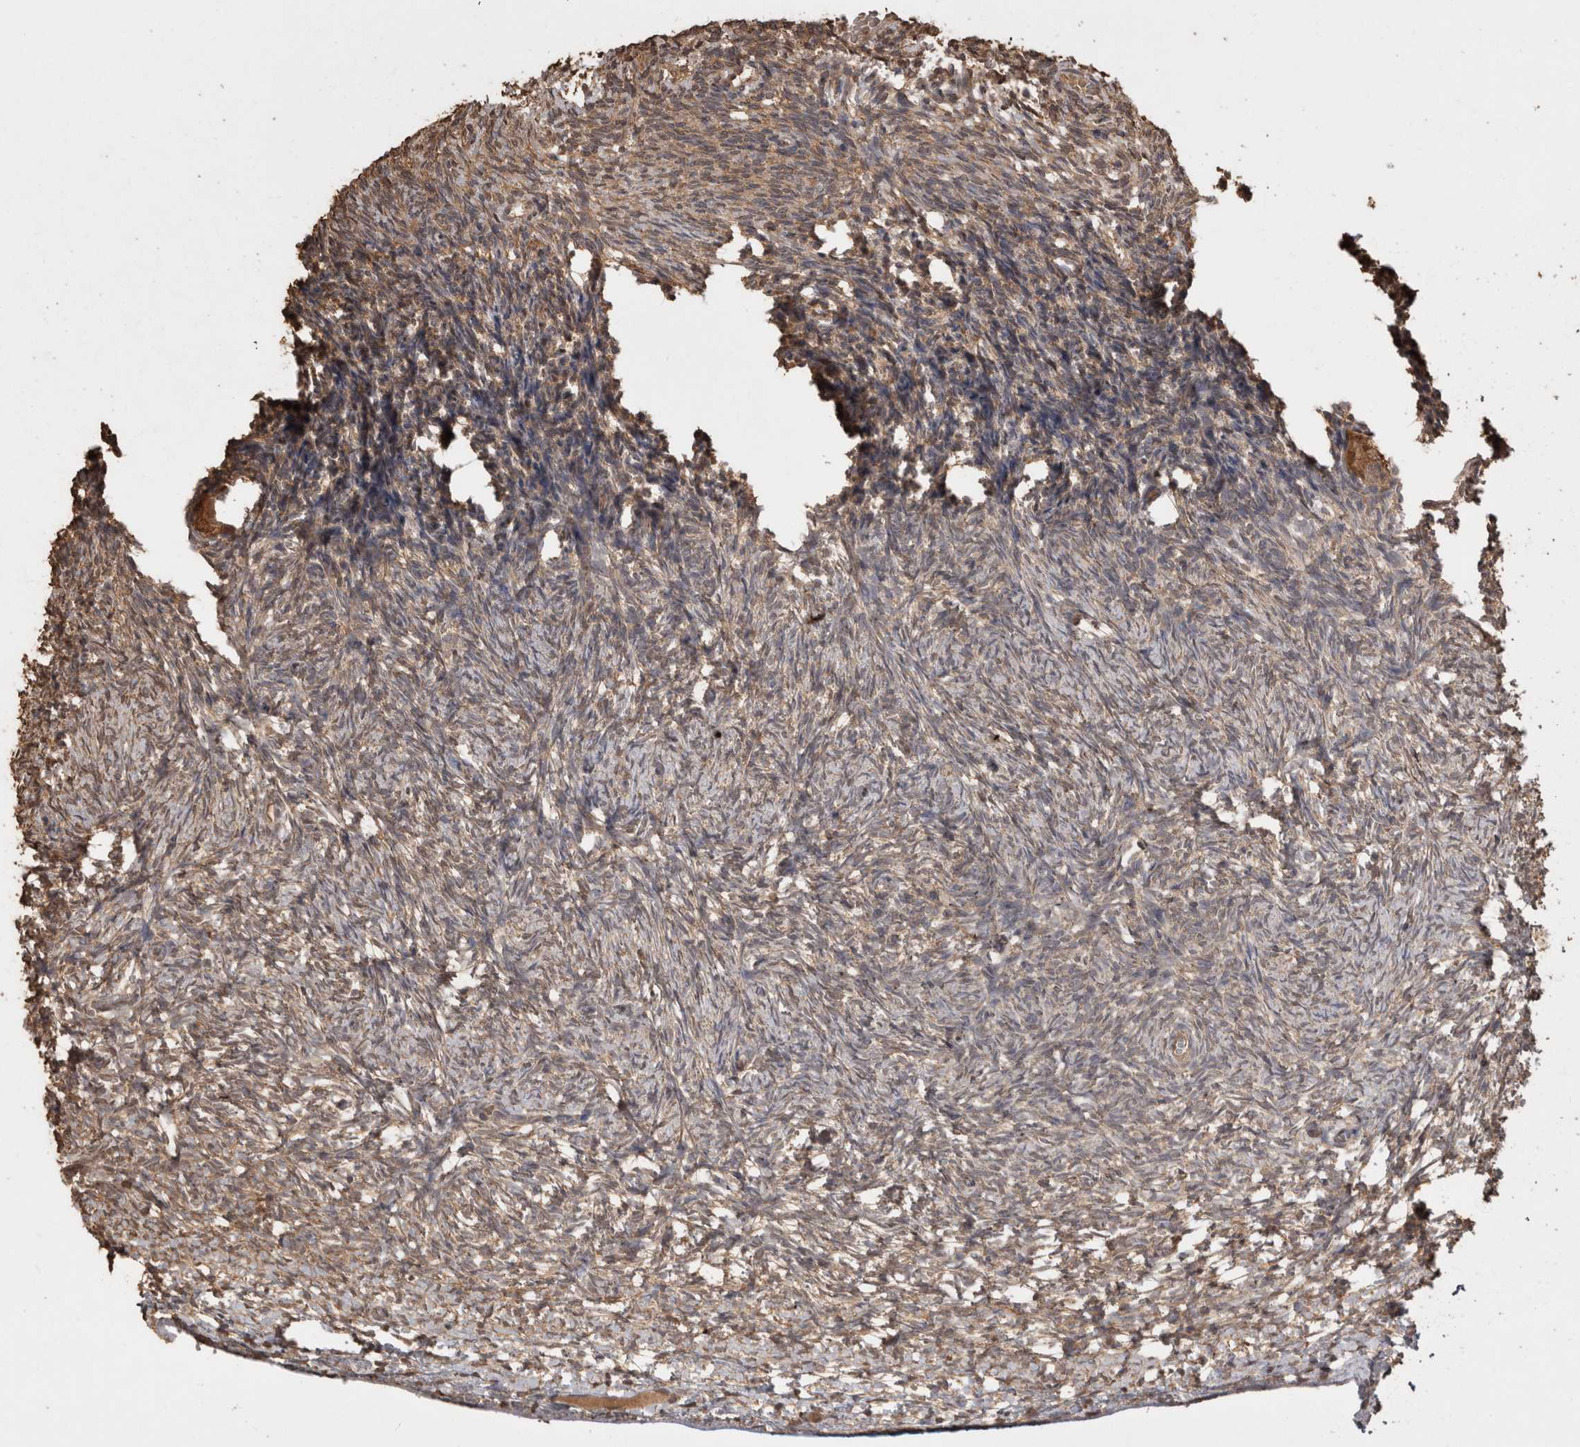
{"staining": {"intensity": "moderate", "quantity": ">75%", "location": "cytoplasmic/membranous"}, "tissue": "ovary", "cell_type": "Ovarian stroma cells", "image_type": "normal", "snomed": [{"axis": "morphology", "description": "Normal tissue, NOS"}, {"axis": "topography", "description": "Ovary"}], "caption": "High-magnification brightfield microscopy of unremarkable ovary stained with DAB (3,3'-diaminobenzidine) (brown) and counterstained with hematoxylin (blue). ovarian stroma cells exhibit moderate cytoplasmic/membranous positivity is seen in about>75% of cells.", "gene": "SOCS5", "patient": {"sex": "female", "age": 34}}